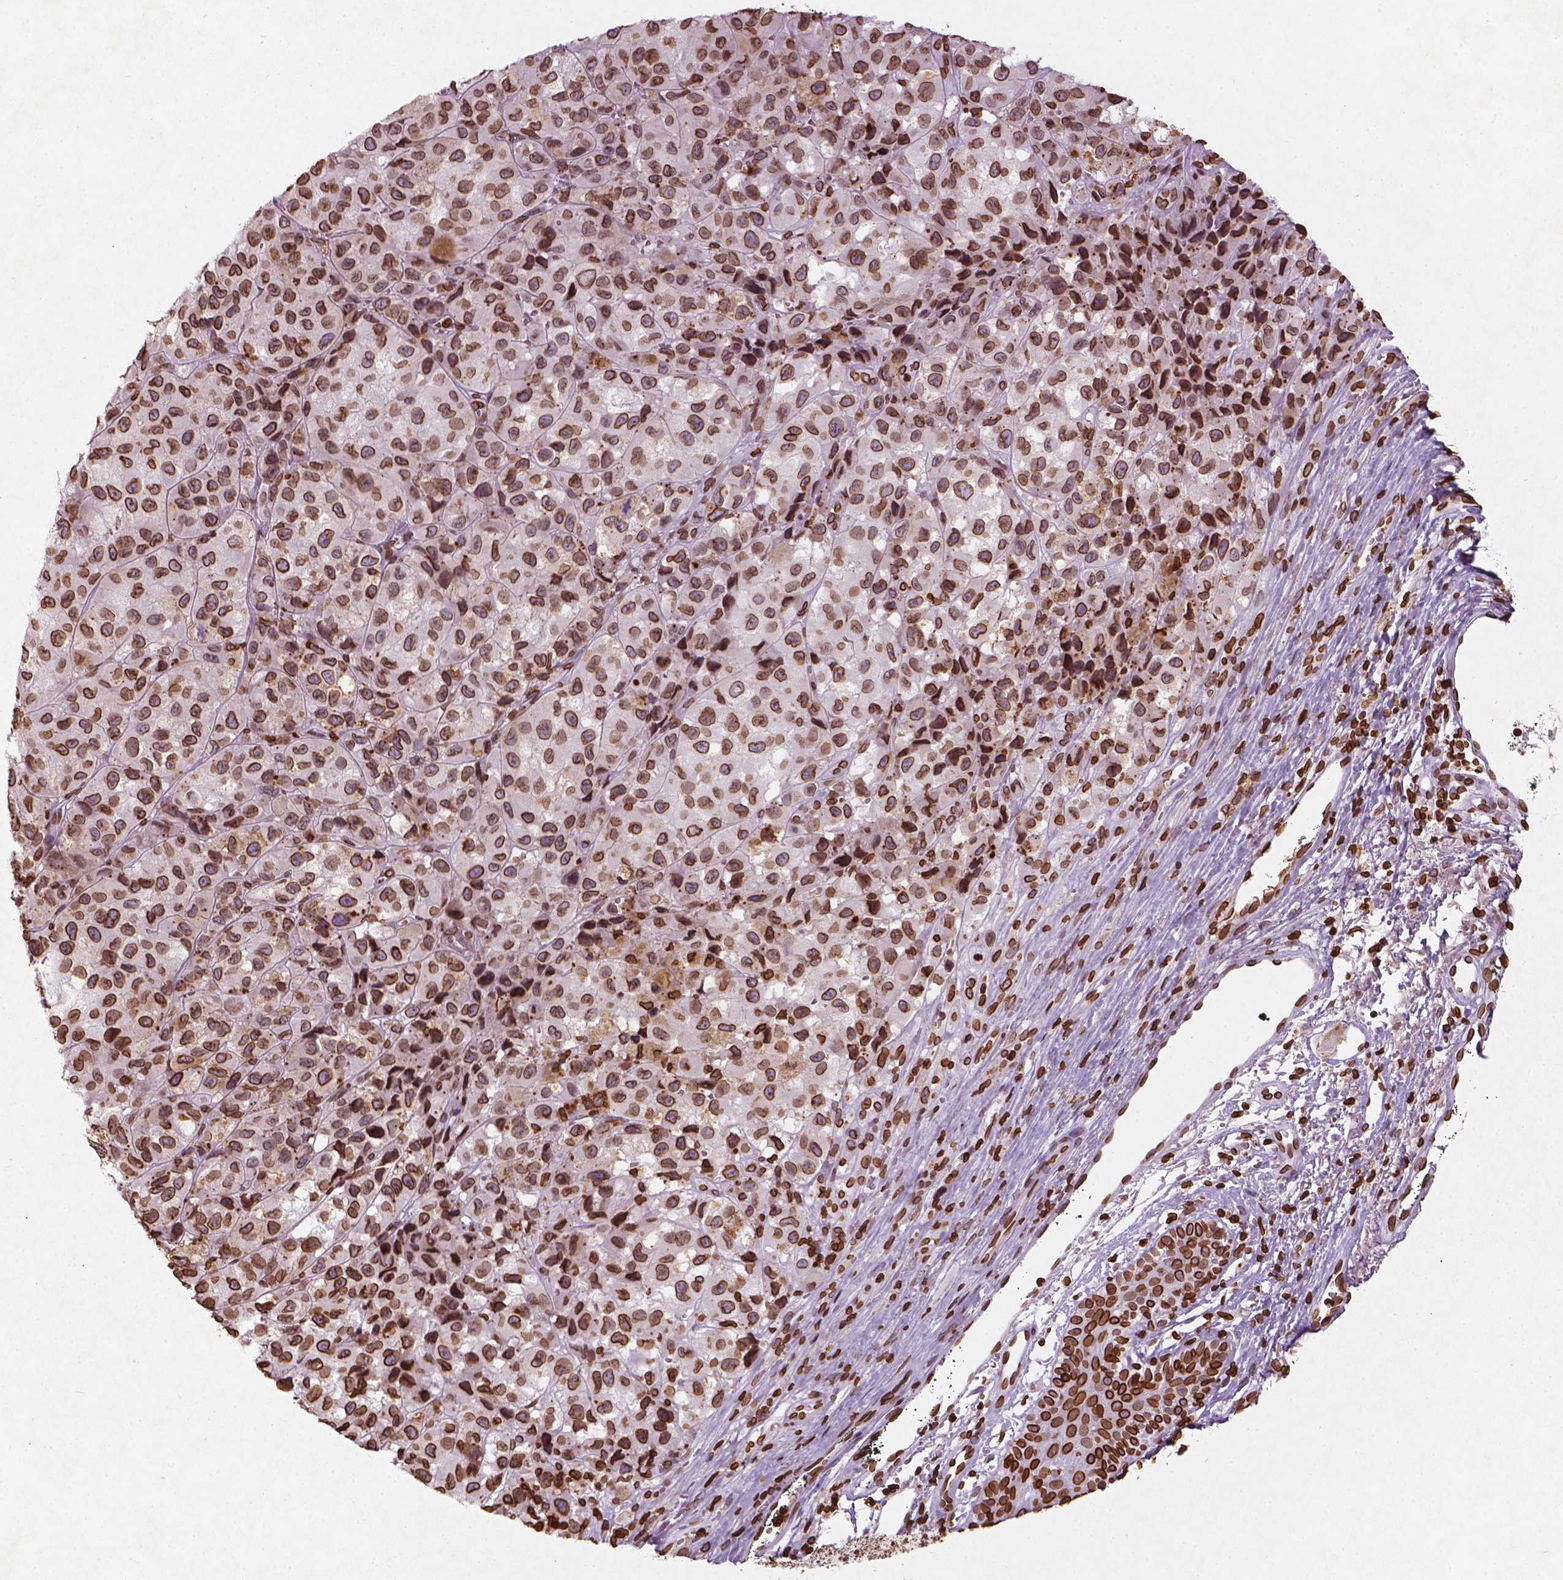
{"staining": {"intensity": "strong", "quantity": ">75%", "location": "cytoplasmic/membranous,nuclear"}, "tissue": "melanoma", "cell_type": "Tumor cells", "image_type": "cancer", "snomed": [{"axis": "morphology", "description": "Malignant melanoma, NOS"}, {"axis": "topography", "description": "Skin"}], "caption": "This image reveals immunohistochemistry staining of human malignant melanoma, with high strong cytoplasmic/membranous and nuclear expression in approximately >75% of tumor cells.", "gene": "LMNB1", "patient": {"sex": "male", "age": 93}}